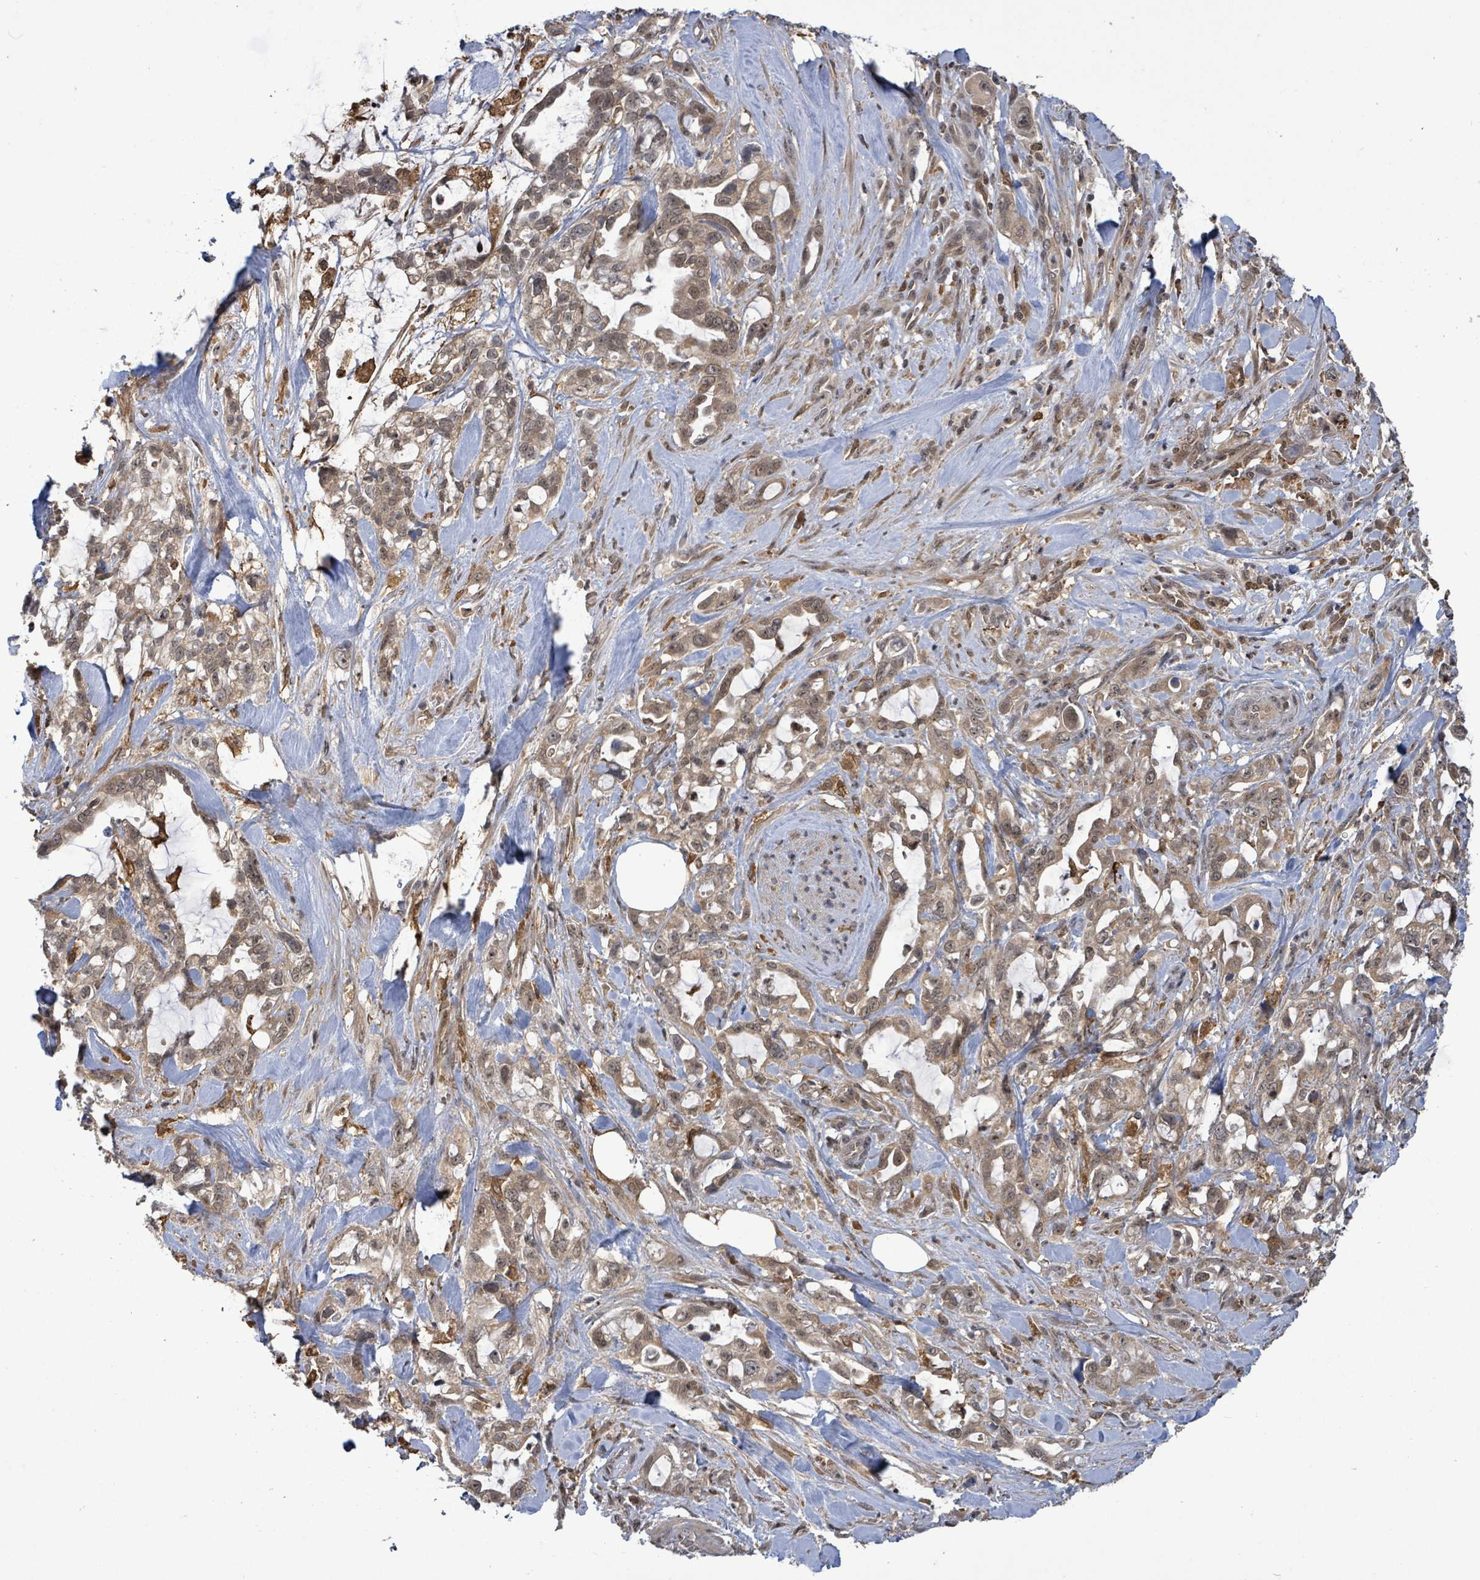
{"staining": {"intensity": "moderate", "quantity": ">75%", "location": "cytoplasmic/membranous,nuclear"}, "tissue": "pancreatic cancer", "cell_type": "Tumor cells", "image_type": "cancer", "snomed": [{"axis": "morphology", "description": "Adenocarcinoma, NOS"}, {"axis": "topography", "description": "Pancreas"}], "caption": "The immunohistochemical stain shows moderate cytoplasmic/membranous and nuclear positivity in tumor cells of pancreatic cancer (adenocarcinoma) tissue. (Stains: DAB (3,3'-diaminobenzidine) in brown, nuclei in blue, Microscopy: brightfield microscopy at high magnification).", "gene": "FBXO6", "patient": {"sex": "female", "age": 61}}